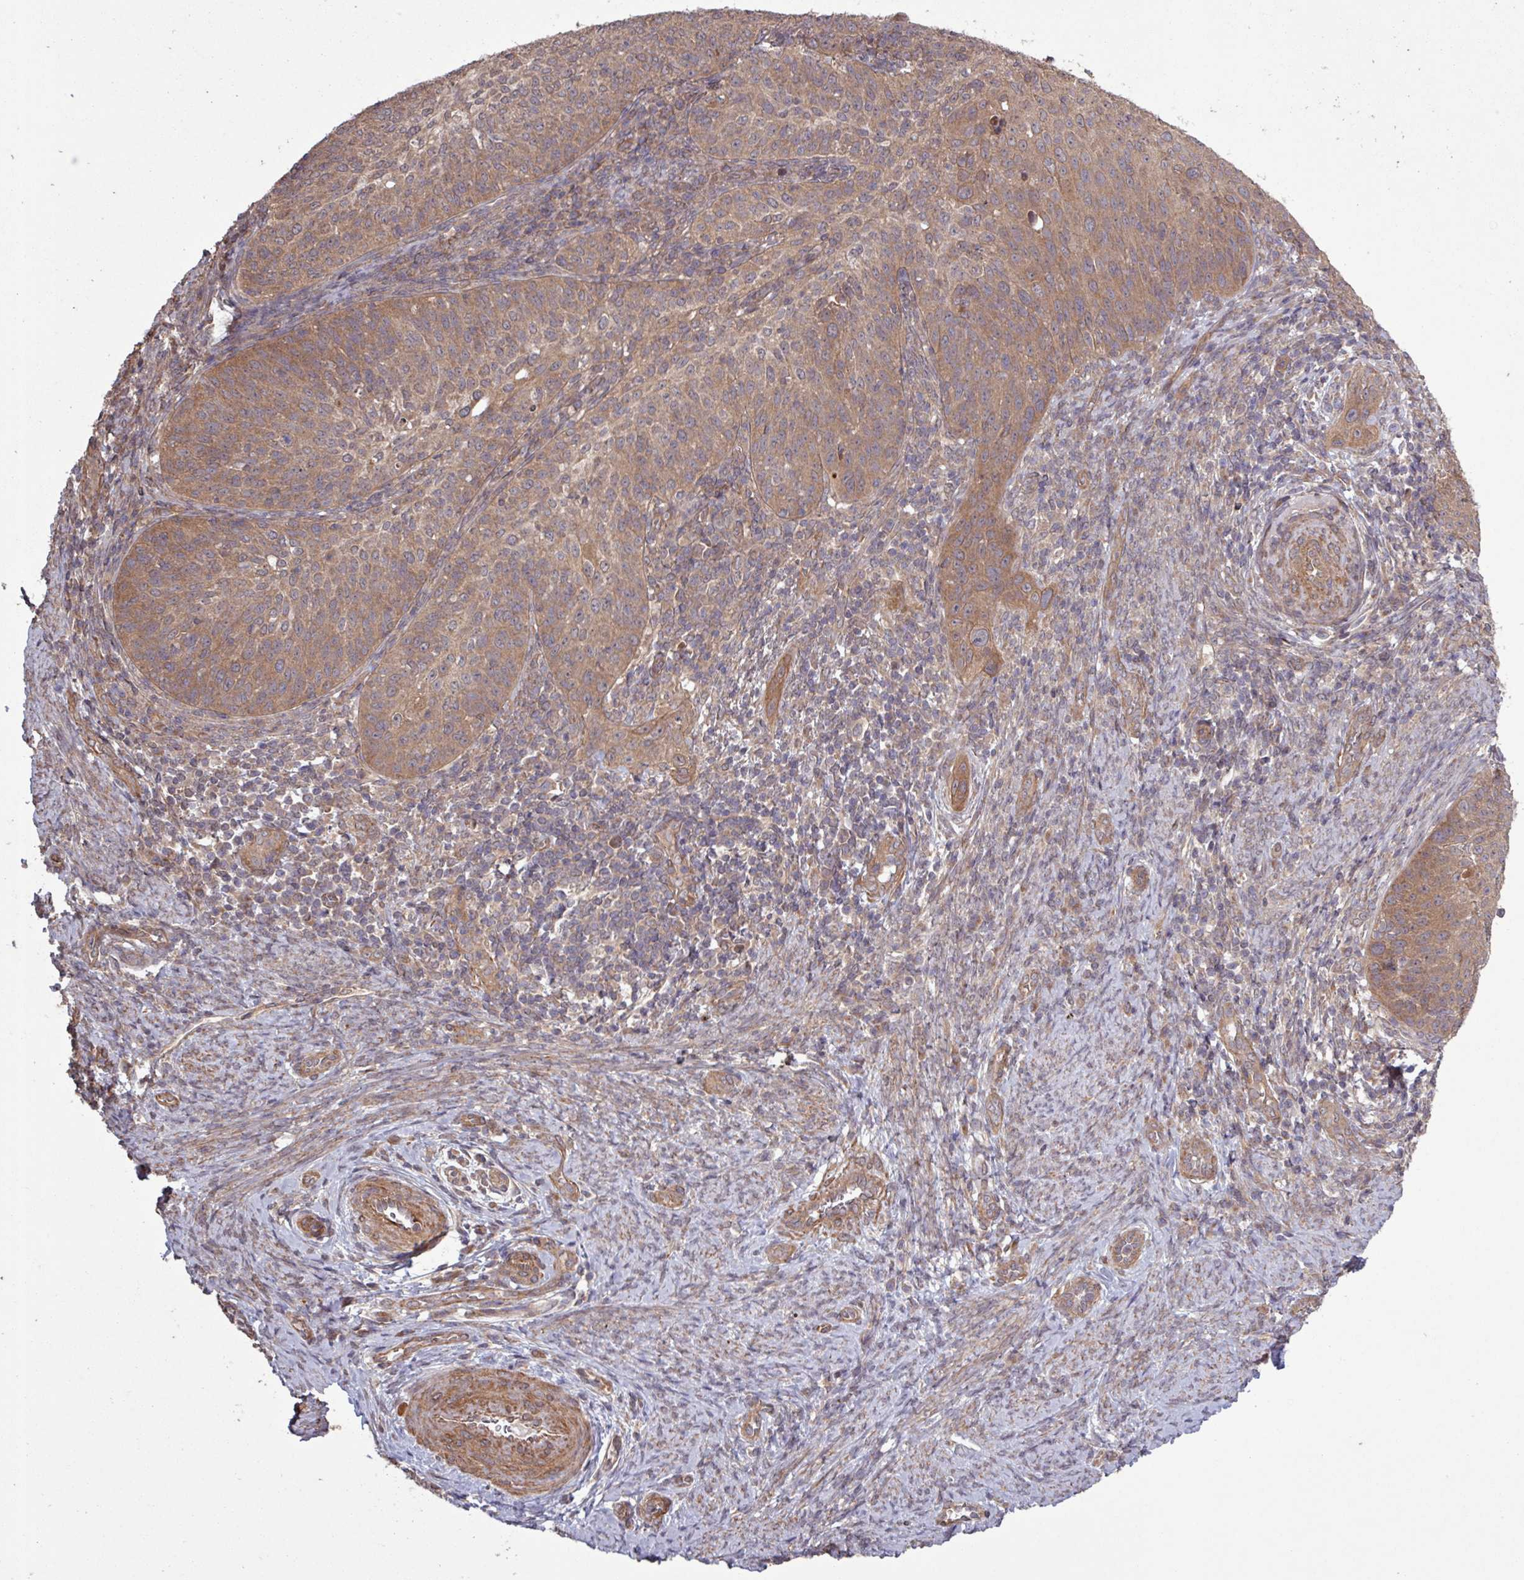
{"staining": {"intensity": "moderate", "quantity": ">75%", "location": "cytoplasmic/membranous"}, "tissue": "cervical cancer", "cell_type": "Tumor cells", "image_type": "cancer", "snomed": [{"axis": "morphology", "description": "Squamous cell carcinoma, NOS"}, {"axis": "topography", "description": "Cervix"}], "caption": "Approximately >75% of tumor cells in human squamous cell carcinoma (cervical) display moderate cytoplasmic/membranous protein staining as visualized by brown immunohistochemical staining.", "gene": "TRABD2A", "patient": {"sex": "female", "age": 30}}